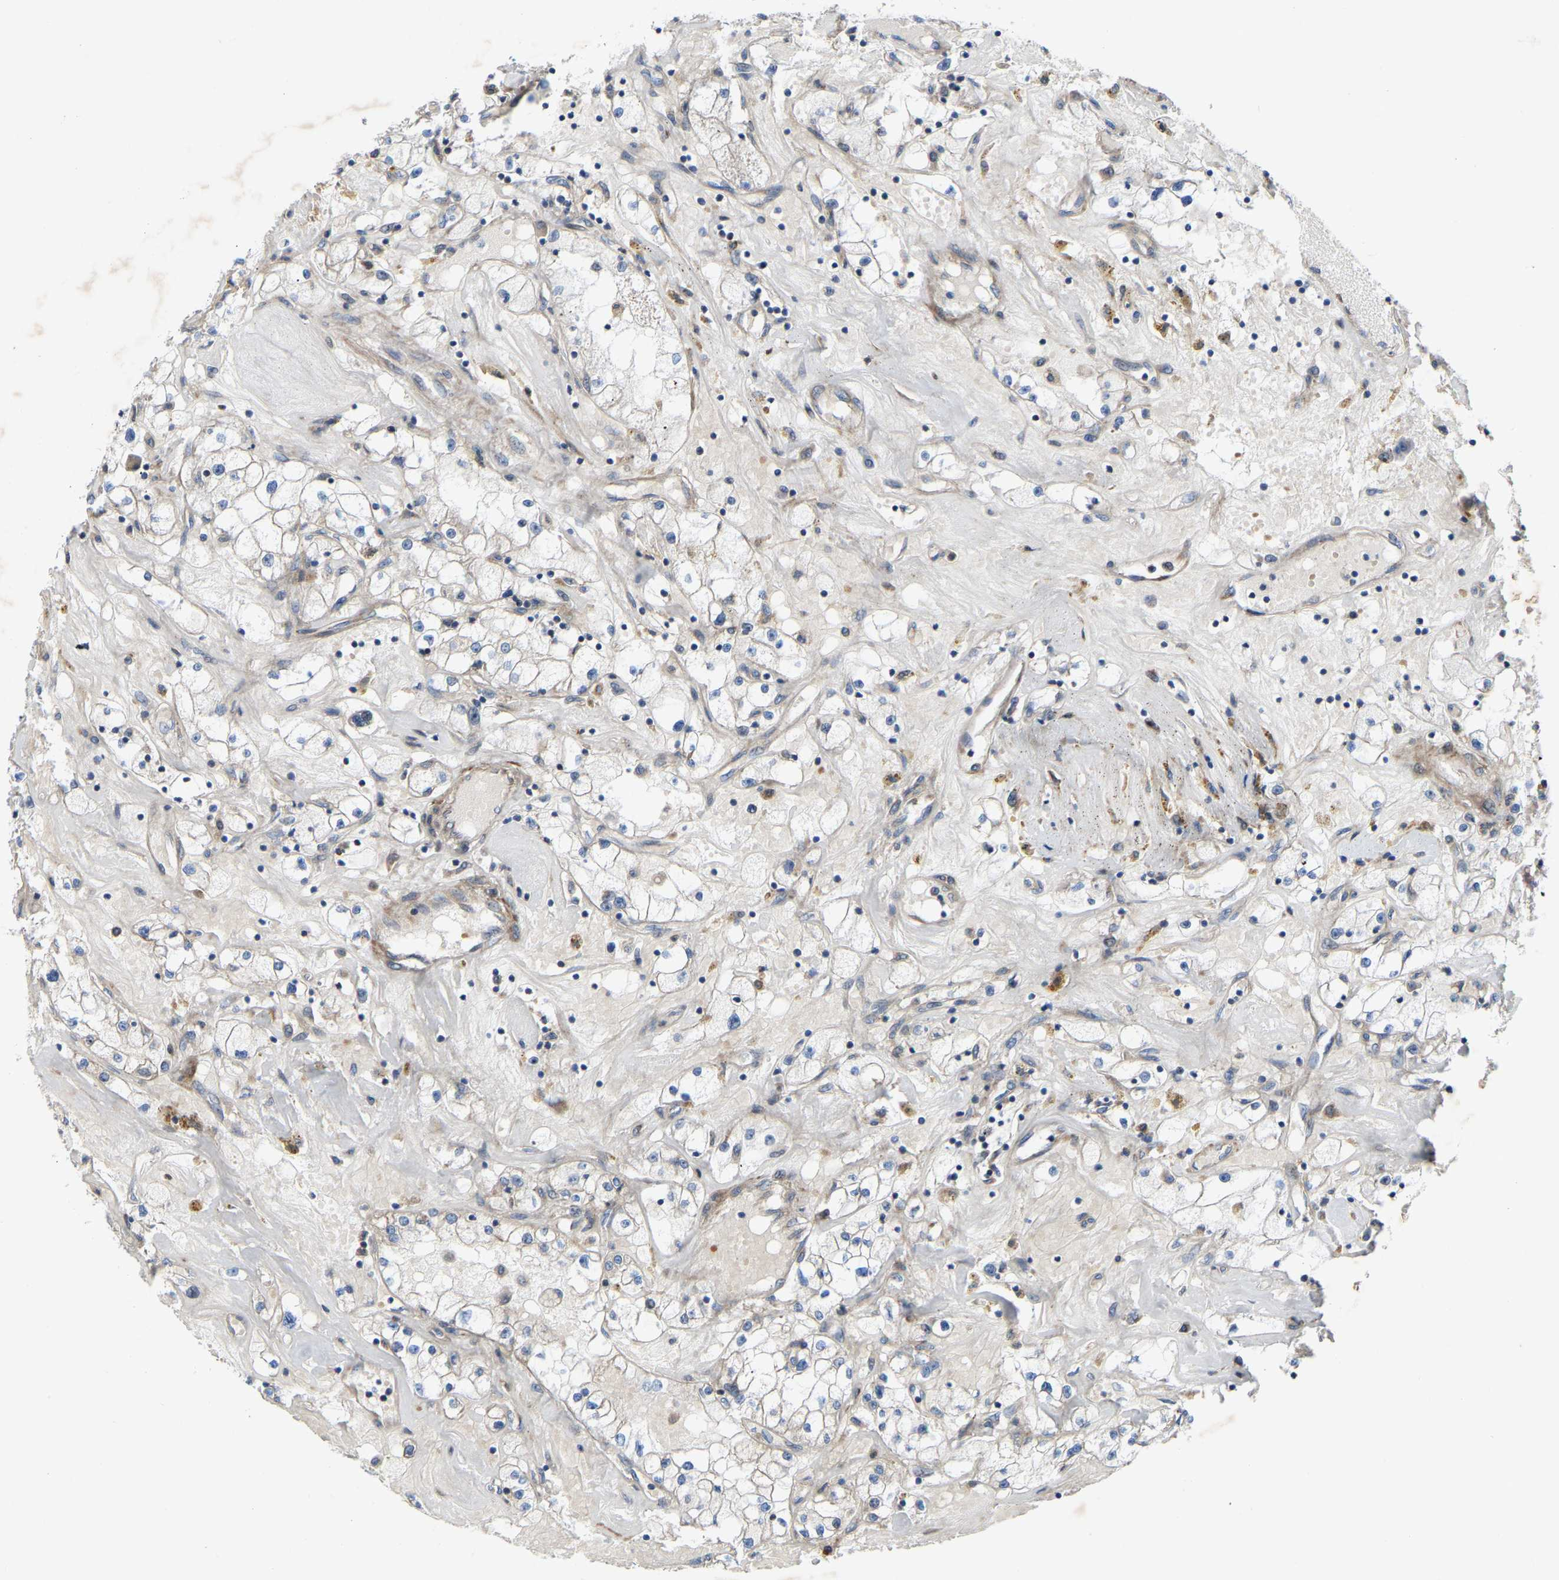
{"staining": {"intensity": "negative", "quantity": "none", "location": "none"}, "tissue": "renal cancer", "cell_type": "Tumor cells", "image_type": "cancer", "snomed": [{"axis": "morphology", "description": "Adenocarcinoma, NOS"}, {"axis": "topography", "description": "Kidney"}], "caption": "DAB (3,3'-diaminobenzidine) immunohistochemical staining of renal cancer (adenocarcinoma) displays no significant positivity in tumor cells.", "gene": "TOR1B", "patient": {"sex": "male", "age": 56}}